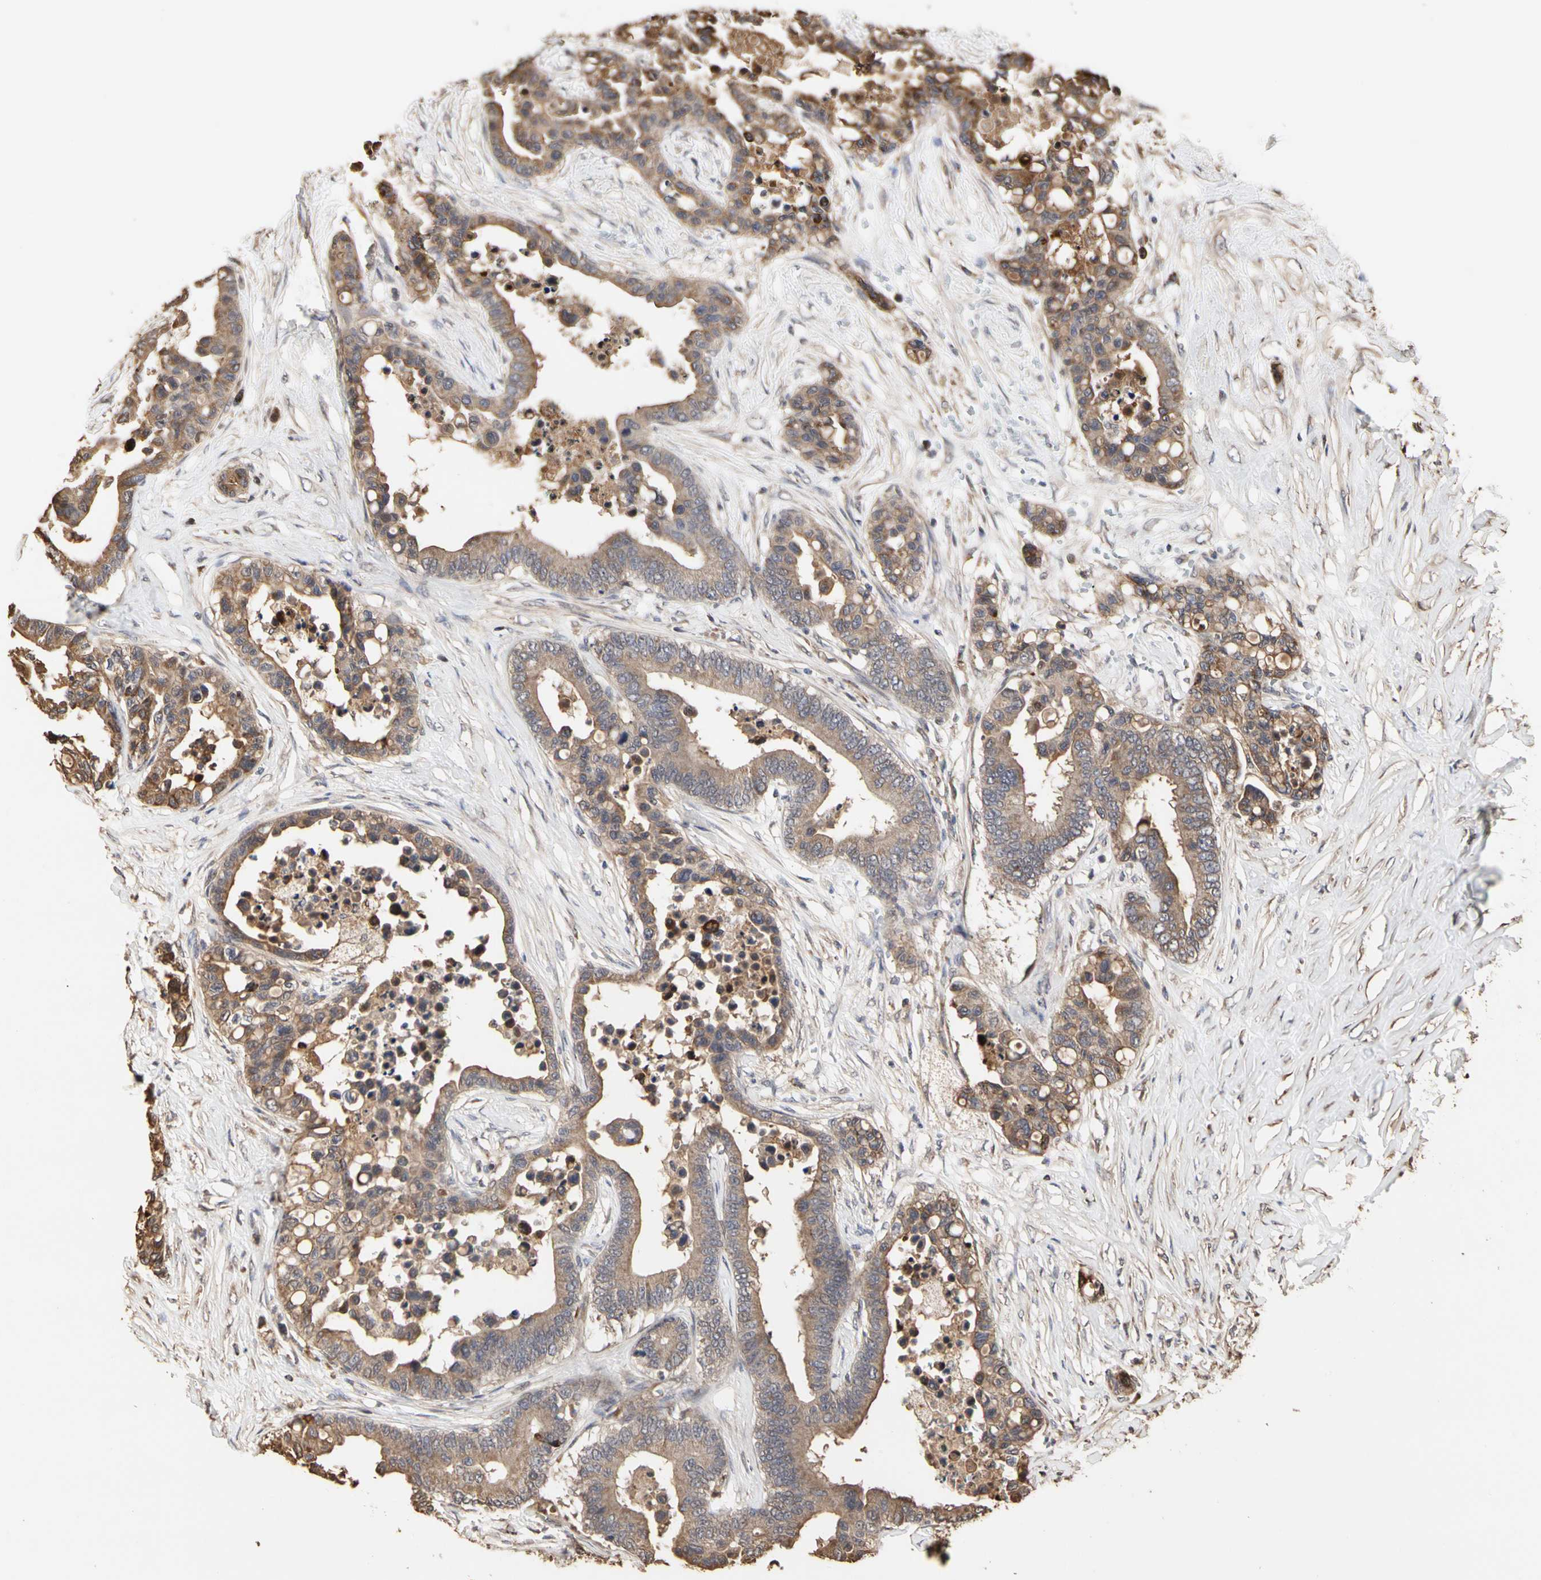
{"staining": {"intensity": "moderate", "quantity": ">75%", "location": "cytoplasmic/membranous"}, "tissue": "colorectal cancer", "cell_type": "Tumor cells", "image_type": "cancer", "snomed": [{"axis": "morphology", "description": "Normal tissue, NOS"}, {"axis": "morphology", "description": "Adenocarcinoma, NOS"}, {"axis": "topography", "description": "Colon"}], "caption": "Colorectal cancer was stained to show a protein in brown. There is medium levels of moderate cytoplasmic/membranous expression in about >75% of tumor cells. (brown staining indicates protein expression, while blue staining denotes nuclei).", "gene": "TAOK1", "patient": {"sex": "male", "age": 82}}